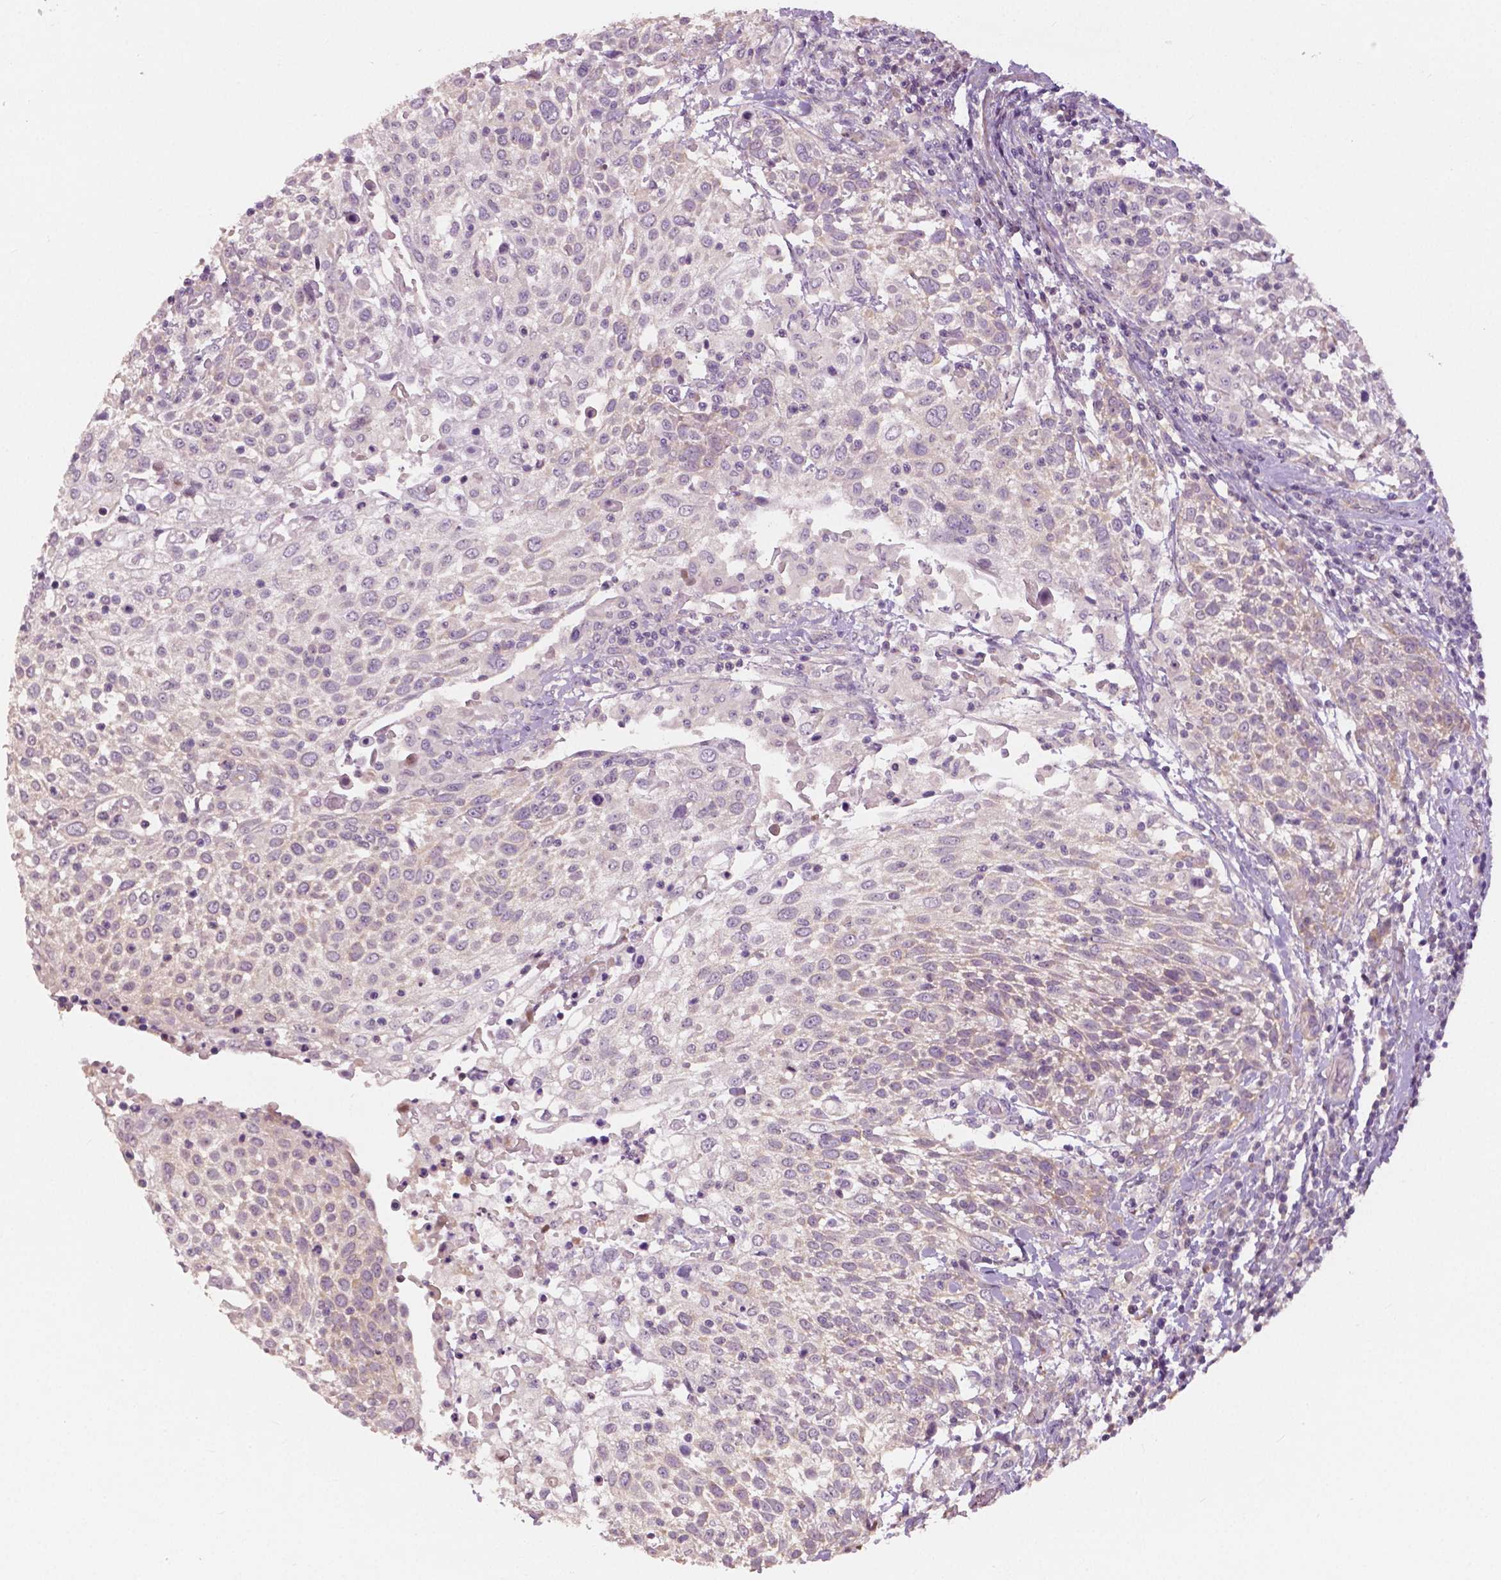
{"staining": {"intensity": "weak", "quantity": "<25%", "location": "cytoplasmic/membranous"}, "tissue": "cervical cancer", "cell_type": "Tumor cells", "image_type": "cancer", "snomed": [{"axis": "morphology", "description": "Squamous cell carcinoma, NOS"}, {"axis": "topography", "description": "Cervix"}], "caption": "A micrograph of cervical squamous cell carcinoma stained for a protein demonstrates no brown staining in tumor cells. Brightfield microscopy of IHC stained with DAB (3,3'-diaminobenzidine) (brown) and hematoxylin (blue), captured at high magnification.", "gene": "LSM14B", "patient": {"sex": "female", "age": 61}}